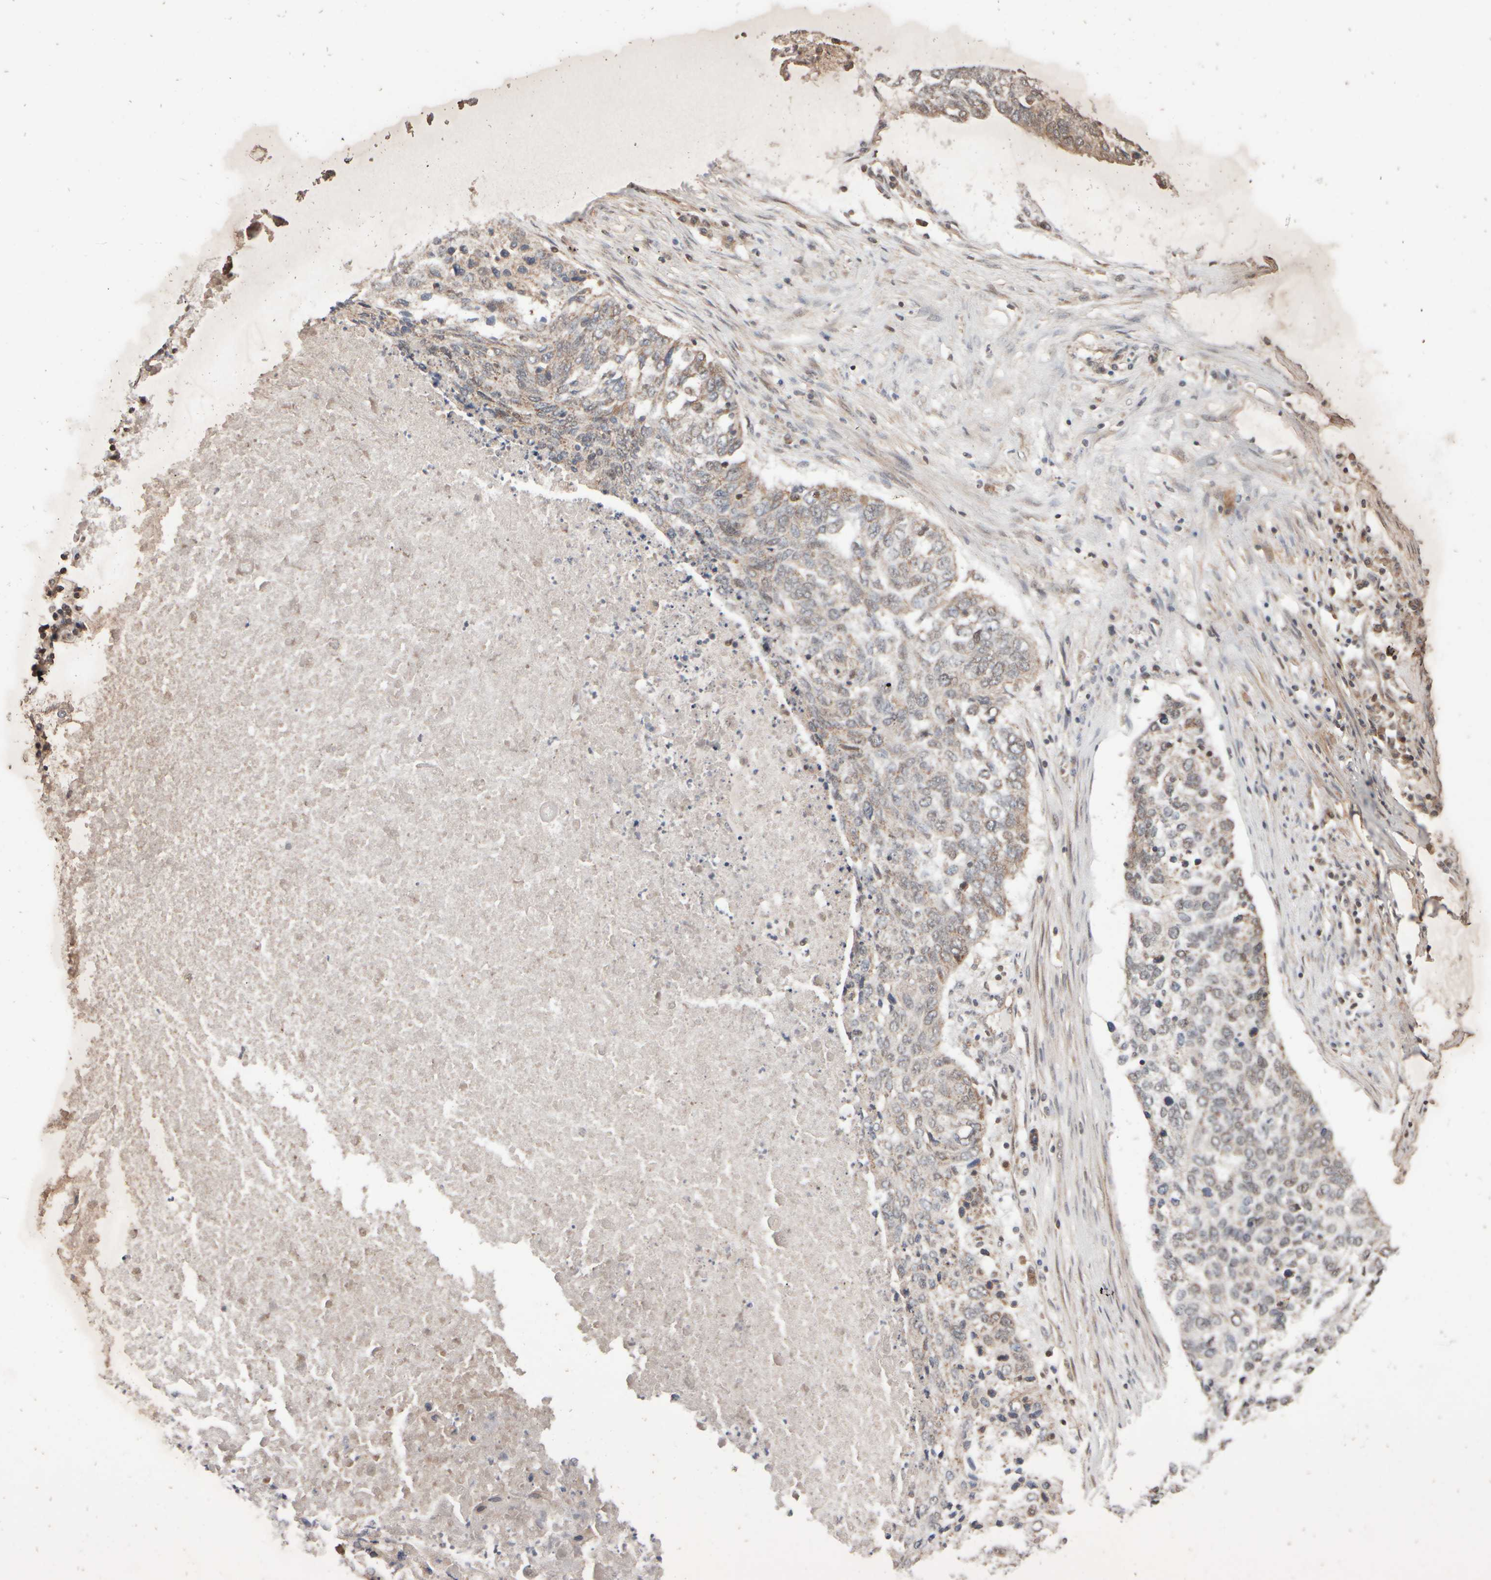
{"staining": {"intensity": "weak", "quantity": "<25%", "location": "cytoplasmic/membranous"}, "tissue": "lung cancer", "cell_type": "Tumor cells", "image_type": "cancer", "snomed": [{"axis": "morphology", "description": "Squamous cell carcinoma, NOS"}, {"axis": "topography", "description": "Lung"}], "caption": "An image of lung cancer stained for a protein demonstrates no brown staining in tumor cells.", "gene": "ABHD11", "patient": {"sex": "female", "age": 63}}